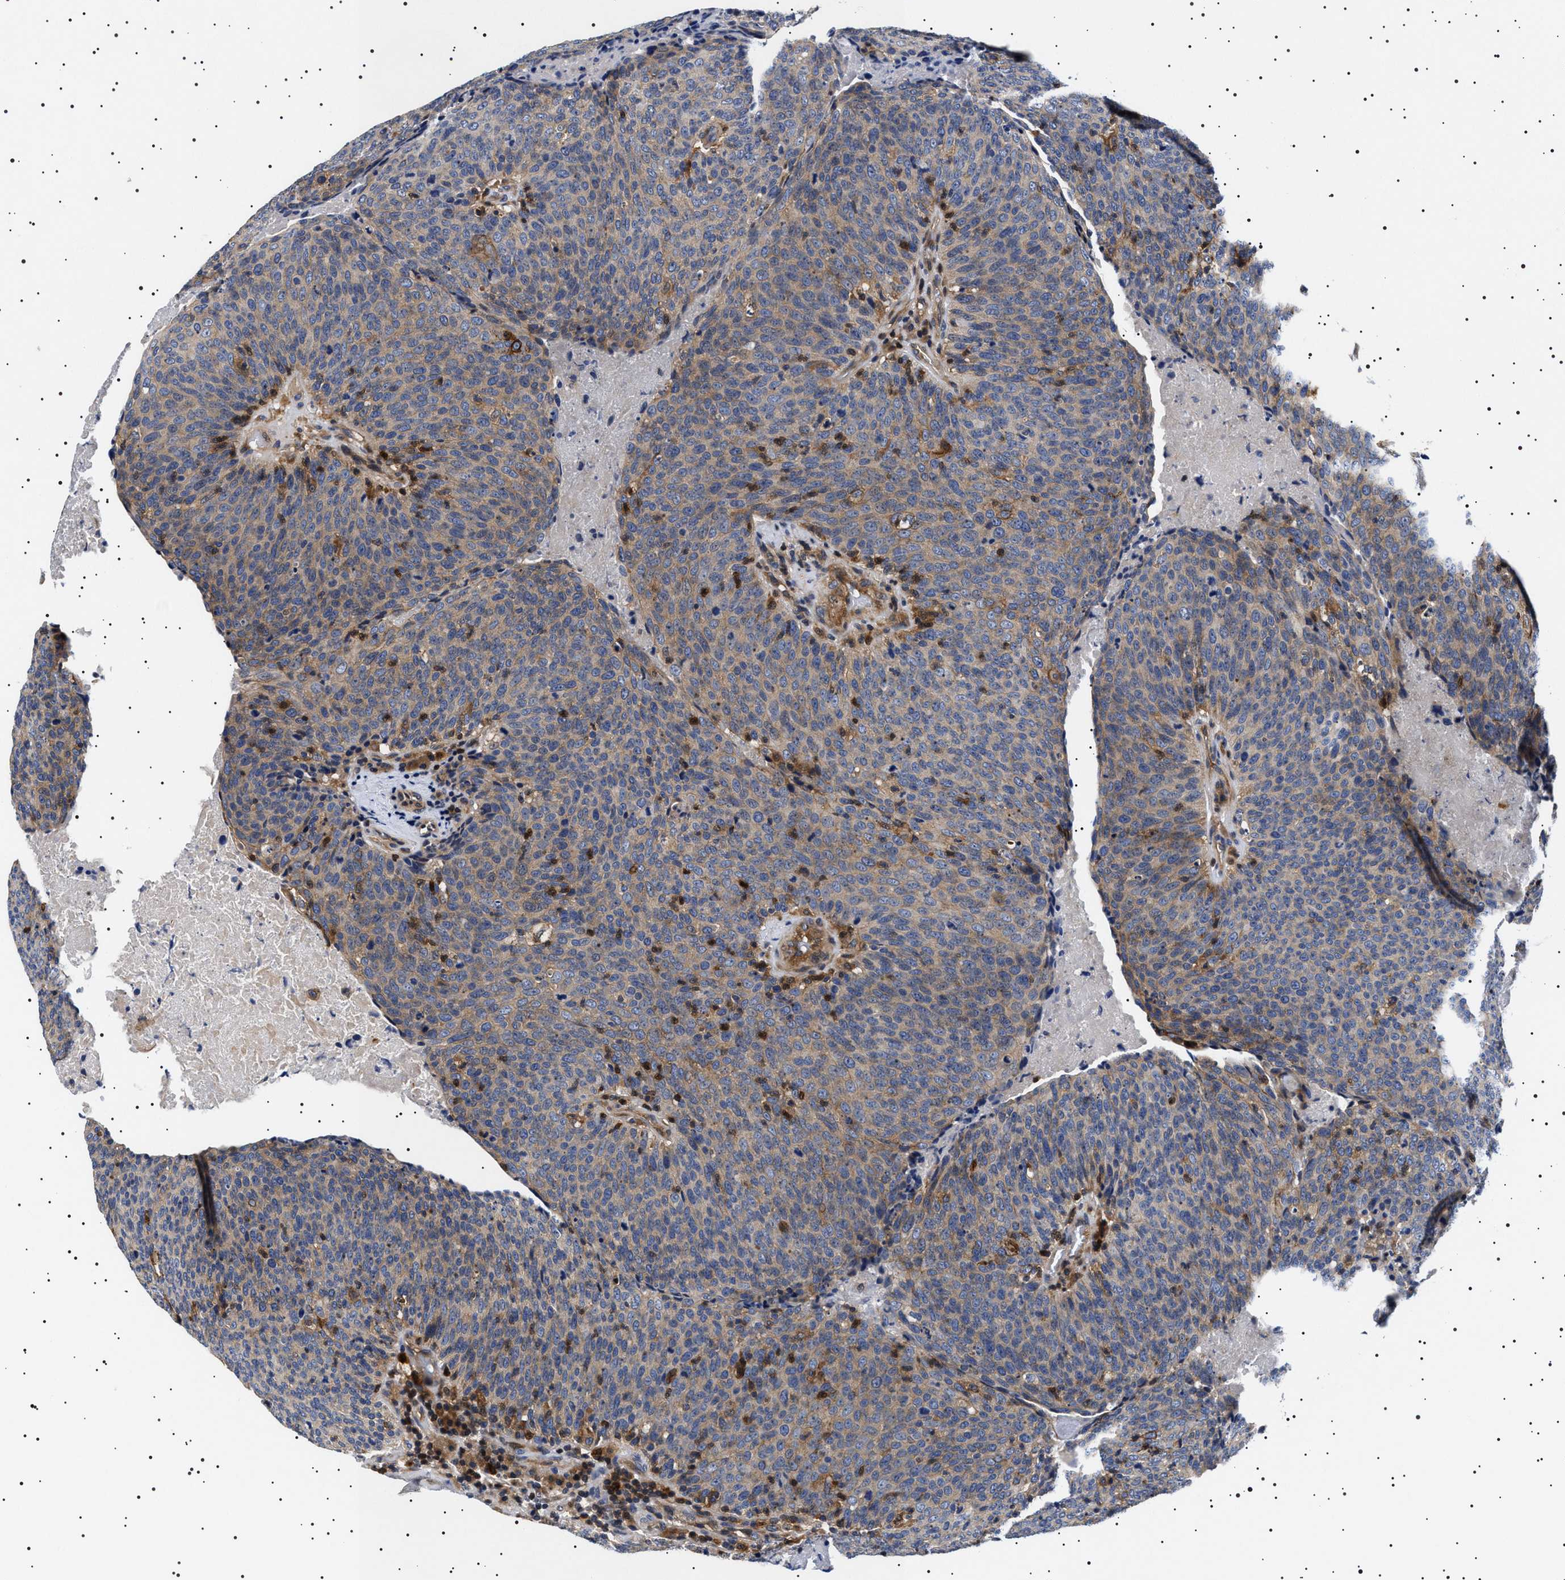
{"staining": {"intensity": "weak", "quantity": "<25%", "location": "cytoplasmic/membranous"}, "tissue": "head and neck cancer", "cell_type": "Tumor cells", "image_type": "cancer", "snomed": [{"axis": "morphology", "description": "Squamous cell carcinoma, NOS"}, {"axis": "morphology", "description": "Squamous cell carcinoma, metastatic, NOS"}, {"axis": "topography", "description": "Lymph node"}, {"axis": "topography", "description": "Head-Neck"}], "caption": "Immunohistochemistry (IHC) photomicrograph of squamous cell carcinoma (head and neck) stained for a protein (brown), which exhibits no expression in tumor cells.", "gene": "SLC4A7", "patient": {"sex": "male", "age": 62}}